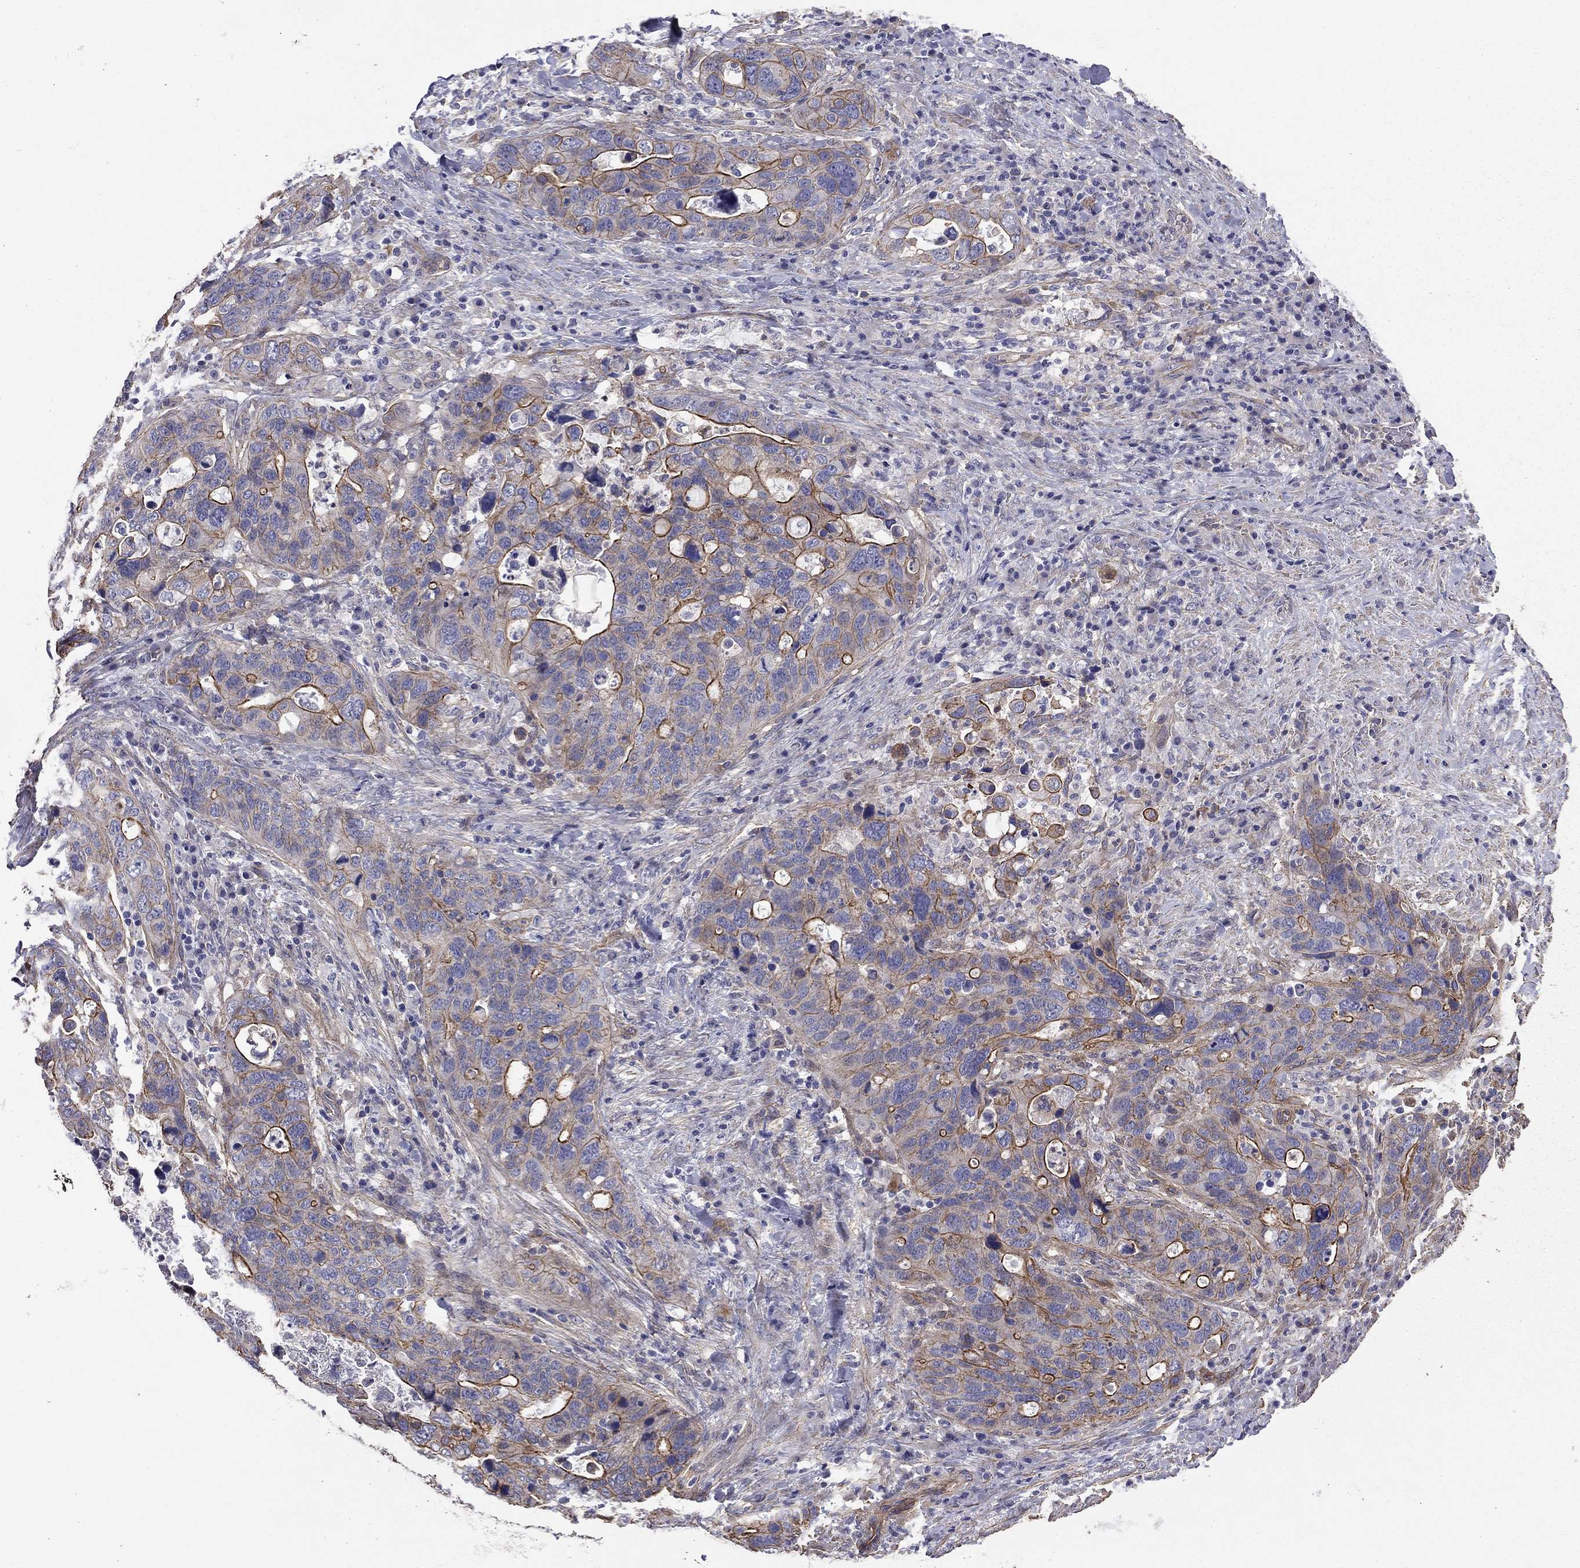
{"staining": {"intensity": "strong", "quantity": "25%-75%", "location": "cytoplasmic/membranous"}, "tissue": "stomach cancer", "cell_type": "Tumor cells", "image_type": "cancer", "snomed": [{"axis": "morphology", "description": "Adenocarcinoma, NOS"}, {"axis": "topography", "description": "Stomach"}], "caption": "An image of human stomach adenocarcinoma stained for a protein displays strong cytoplasmic/membranous brown staining in tumor cells.", "gene": "TCHH", "patient": {"sex": "male", "age": 54}}